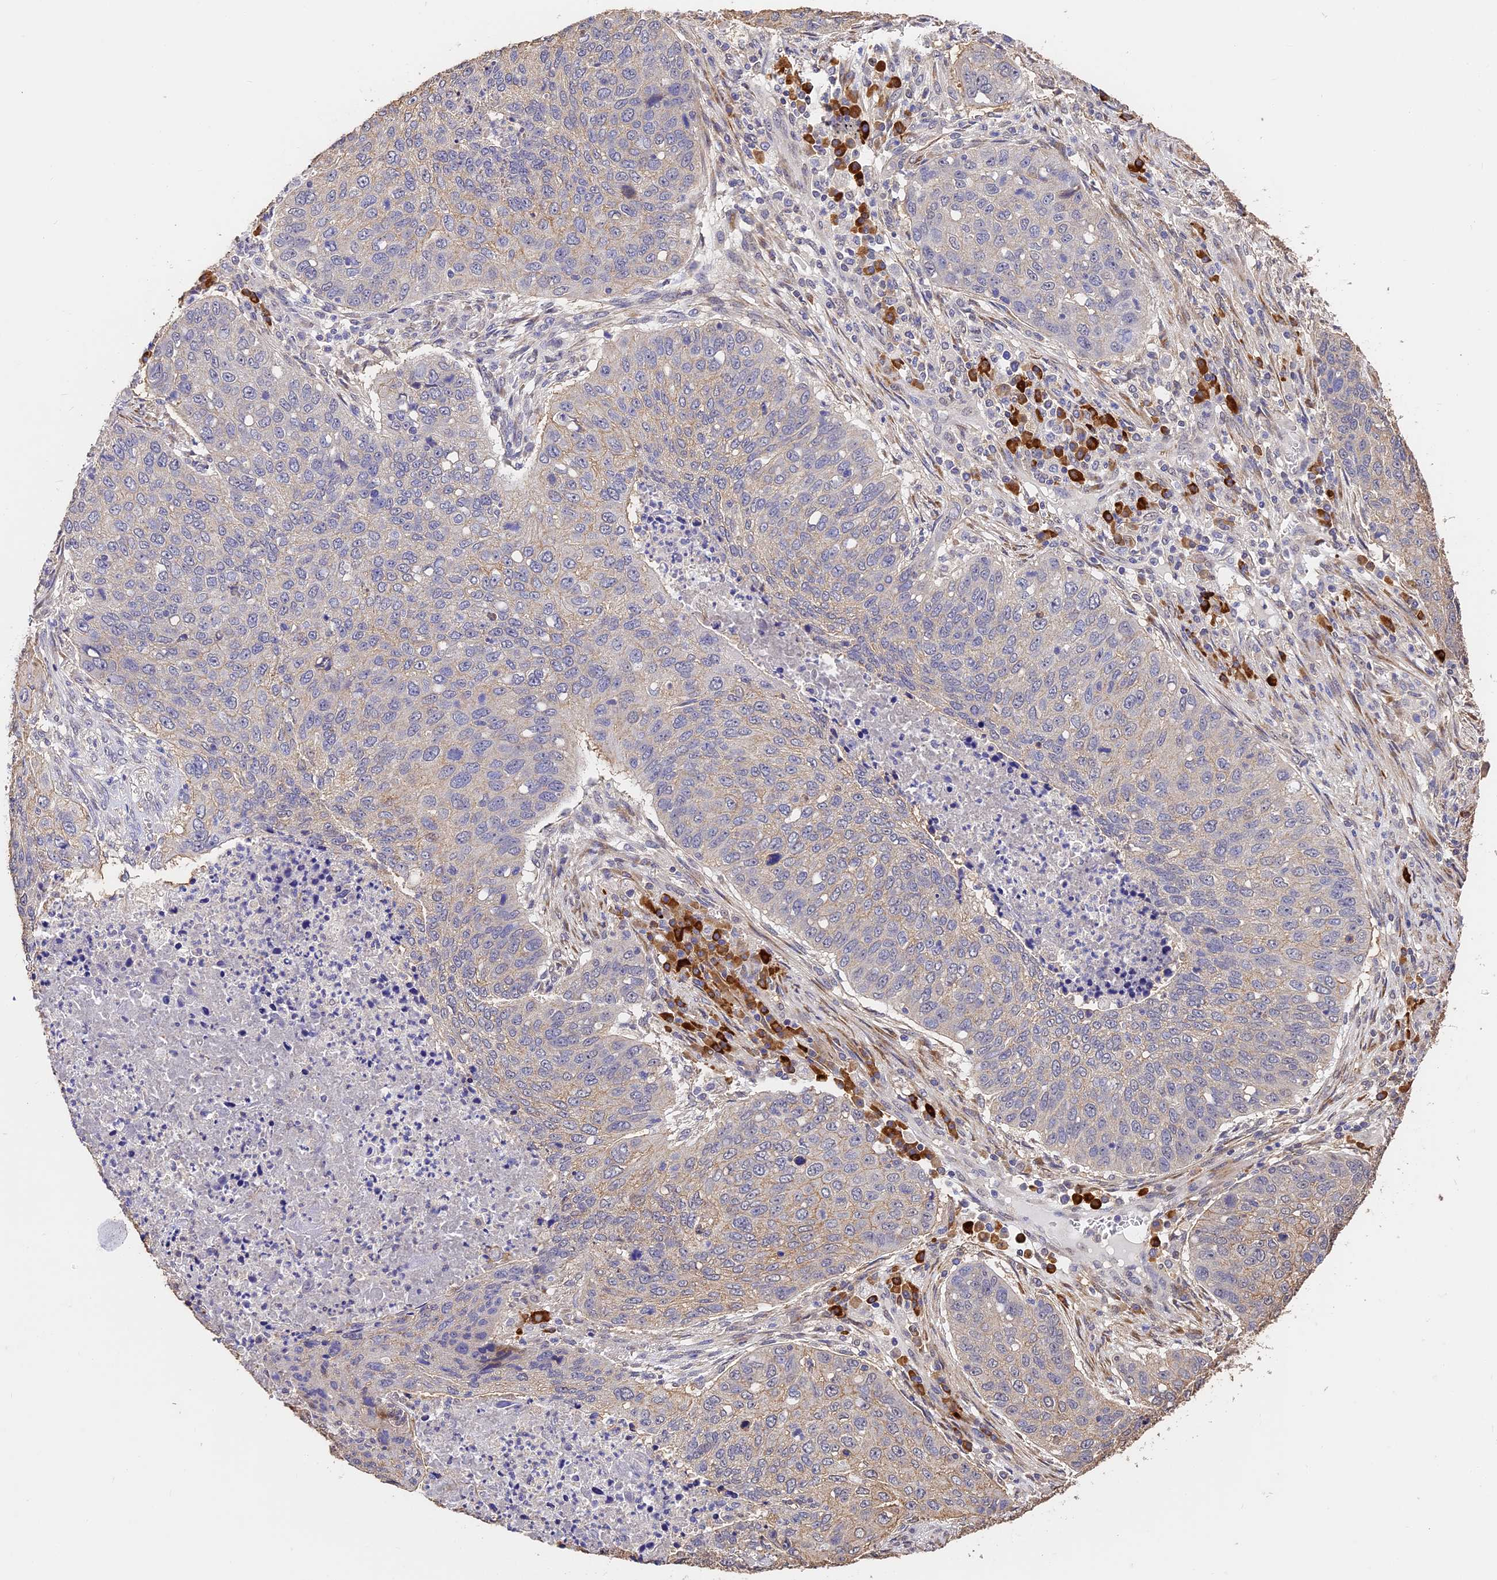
{"staining": {"intensity": "weak", "quantity": "<25%", "location": "cytoplasmic/membranous"}, "tissue": "lung cancer", "cell_type": "Tumor cells", "image_type": "cancer", "snomed": [{"axis": "morphology", "description": "Squamous cell carcinoma, NOS"}, {"axis": "topography", "description": "Lung"}], "caption": "Tumor cells show no significant staining in lung squamous cell carcinoma.", "gene": "SLC11A1", "patient": {"sex": "female", "age": 63}}